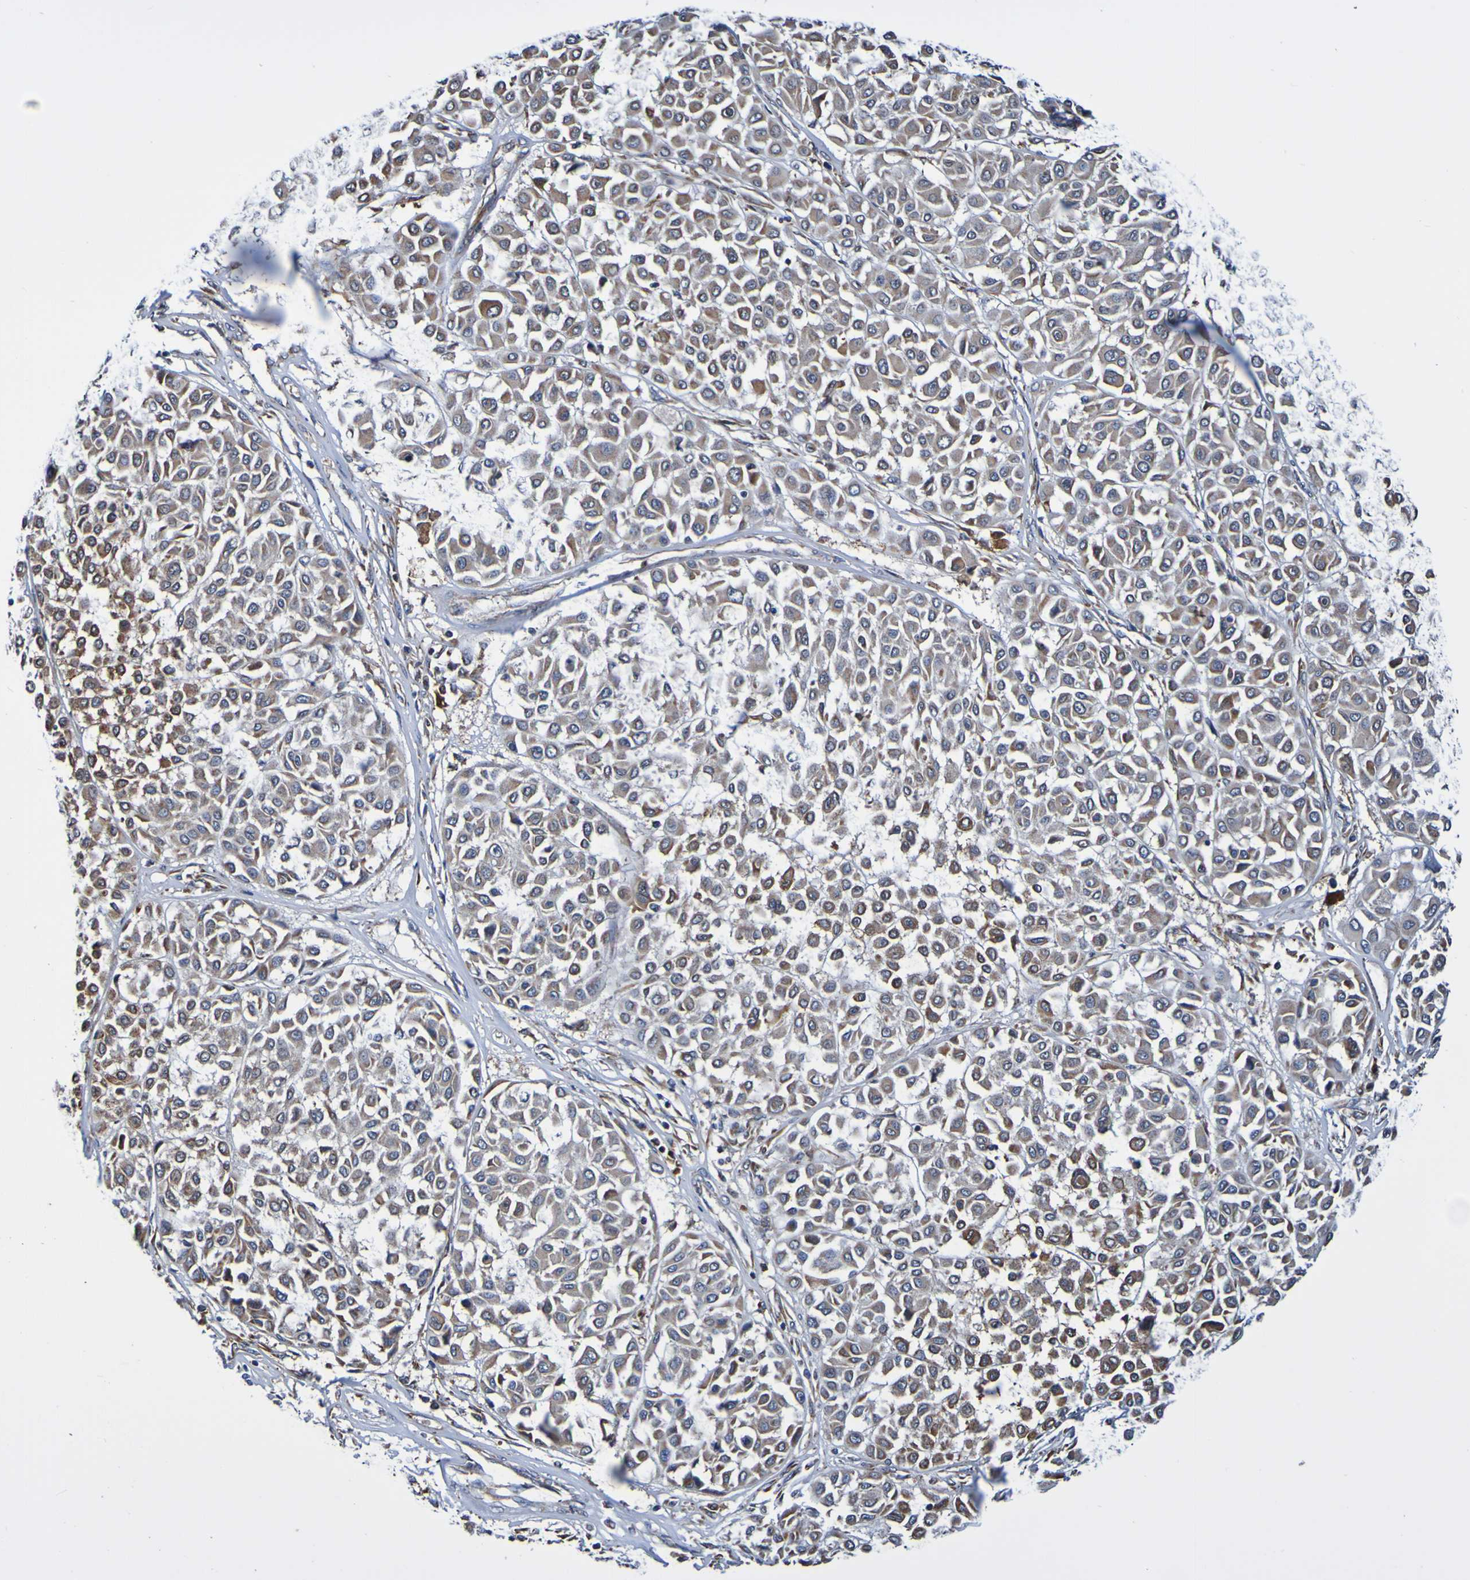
{"staining": {"intensity": "weak", "quantity": ">75%", "location": "cytoplasmic/membranous"}, "tissue": "melanoma", "cell_type": "Tumor cells", "image_type": "cancer", "snomed": [{"axis": "morphology", "description": "Malignant melanoma, Metastatic site"}, {"axis": "topography", "description": "Soft tissue"}], "caption": "The image reveals staining of melanoma, revealing weak cytoplasmic/membranous protein staining (brown color) within tumor cells.", "gene": "AXIN1", "patient": {"sex": "male", "age": 41}}